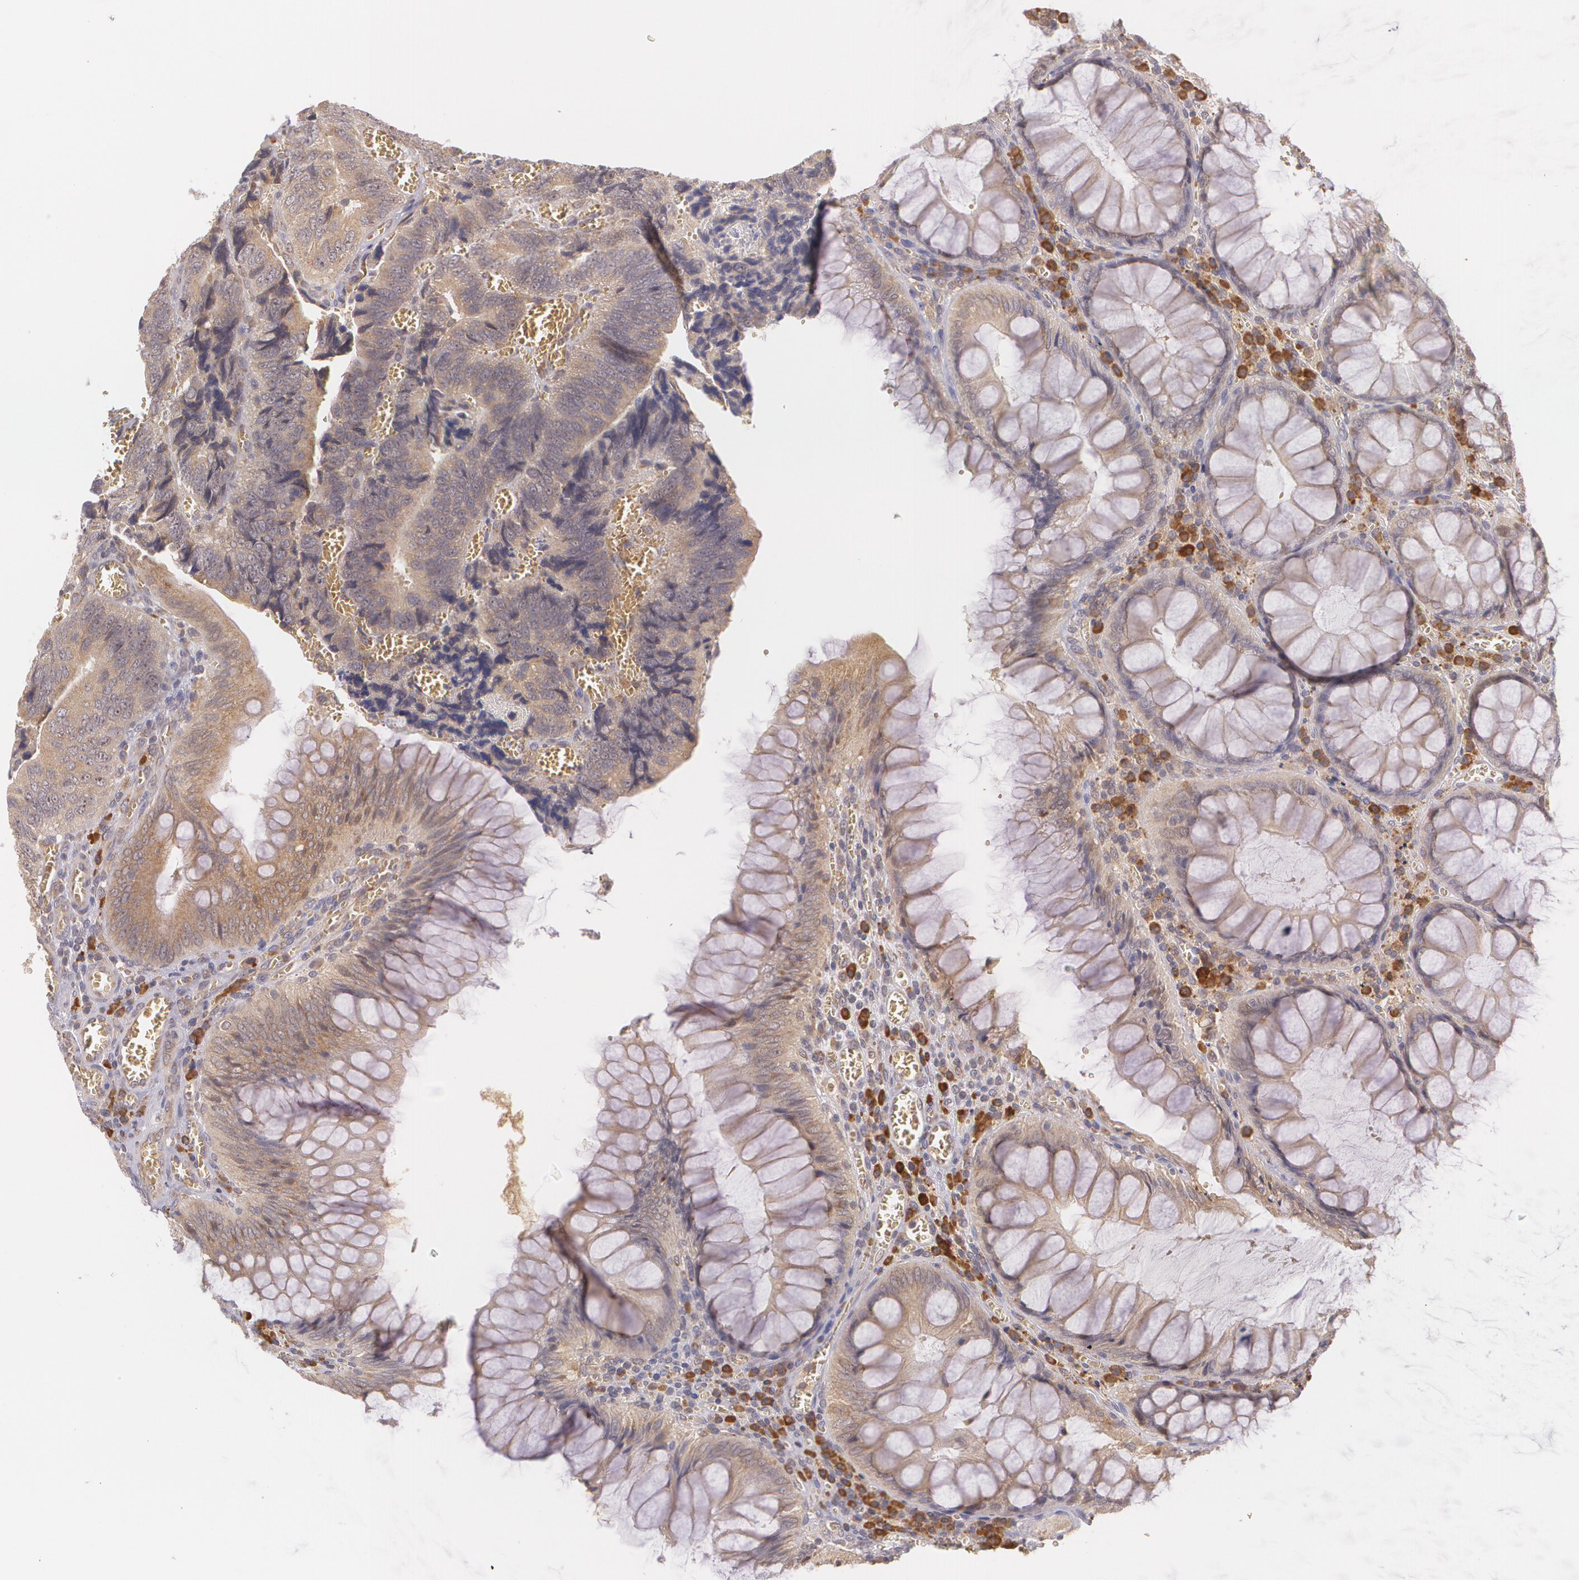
{"staining": {"intensity": "weak", "quantity": ">75%", "location": "cytoplasmic/membranous"}, "tissue": "colorectal cancer", "cell_type": "Tumor cells", "image_type": "cancer", "snomed": [{"axis": "morphology", "description": "Adenocarcinoma, NOS"}, {"axis": "topography", "description": "Colon"}], "caption": "Colorectal cancer (adenocarcinoma) stained with a brown dye demonstrates weak cytoplasmic/membranous positive expression in about >75% of tumor cells.", "gene": "CCL17", "patient": {"sex": "male", "age": 72}}